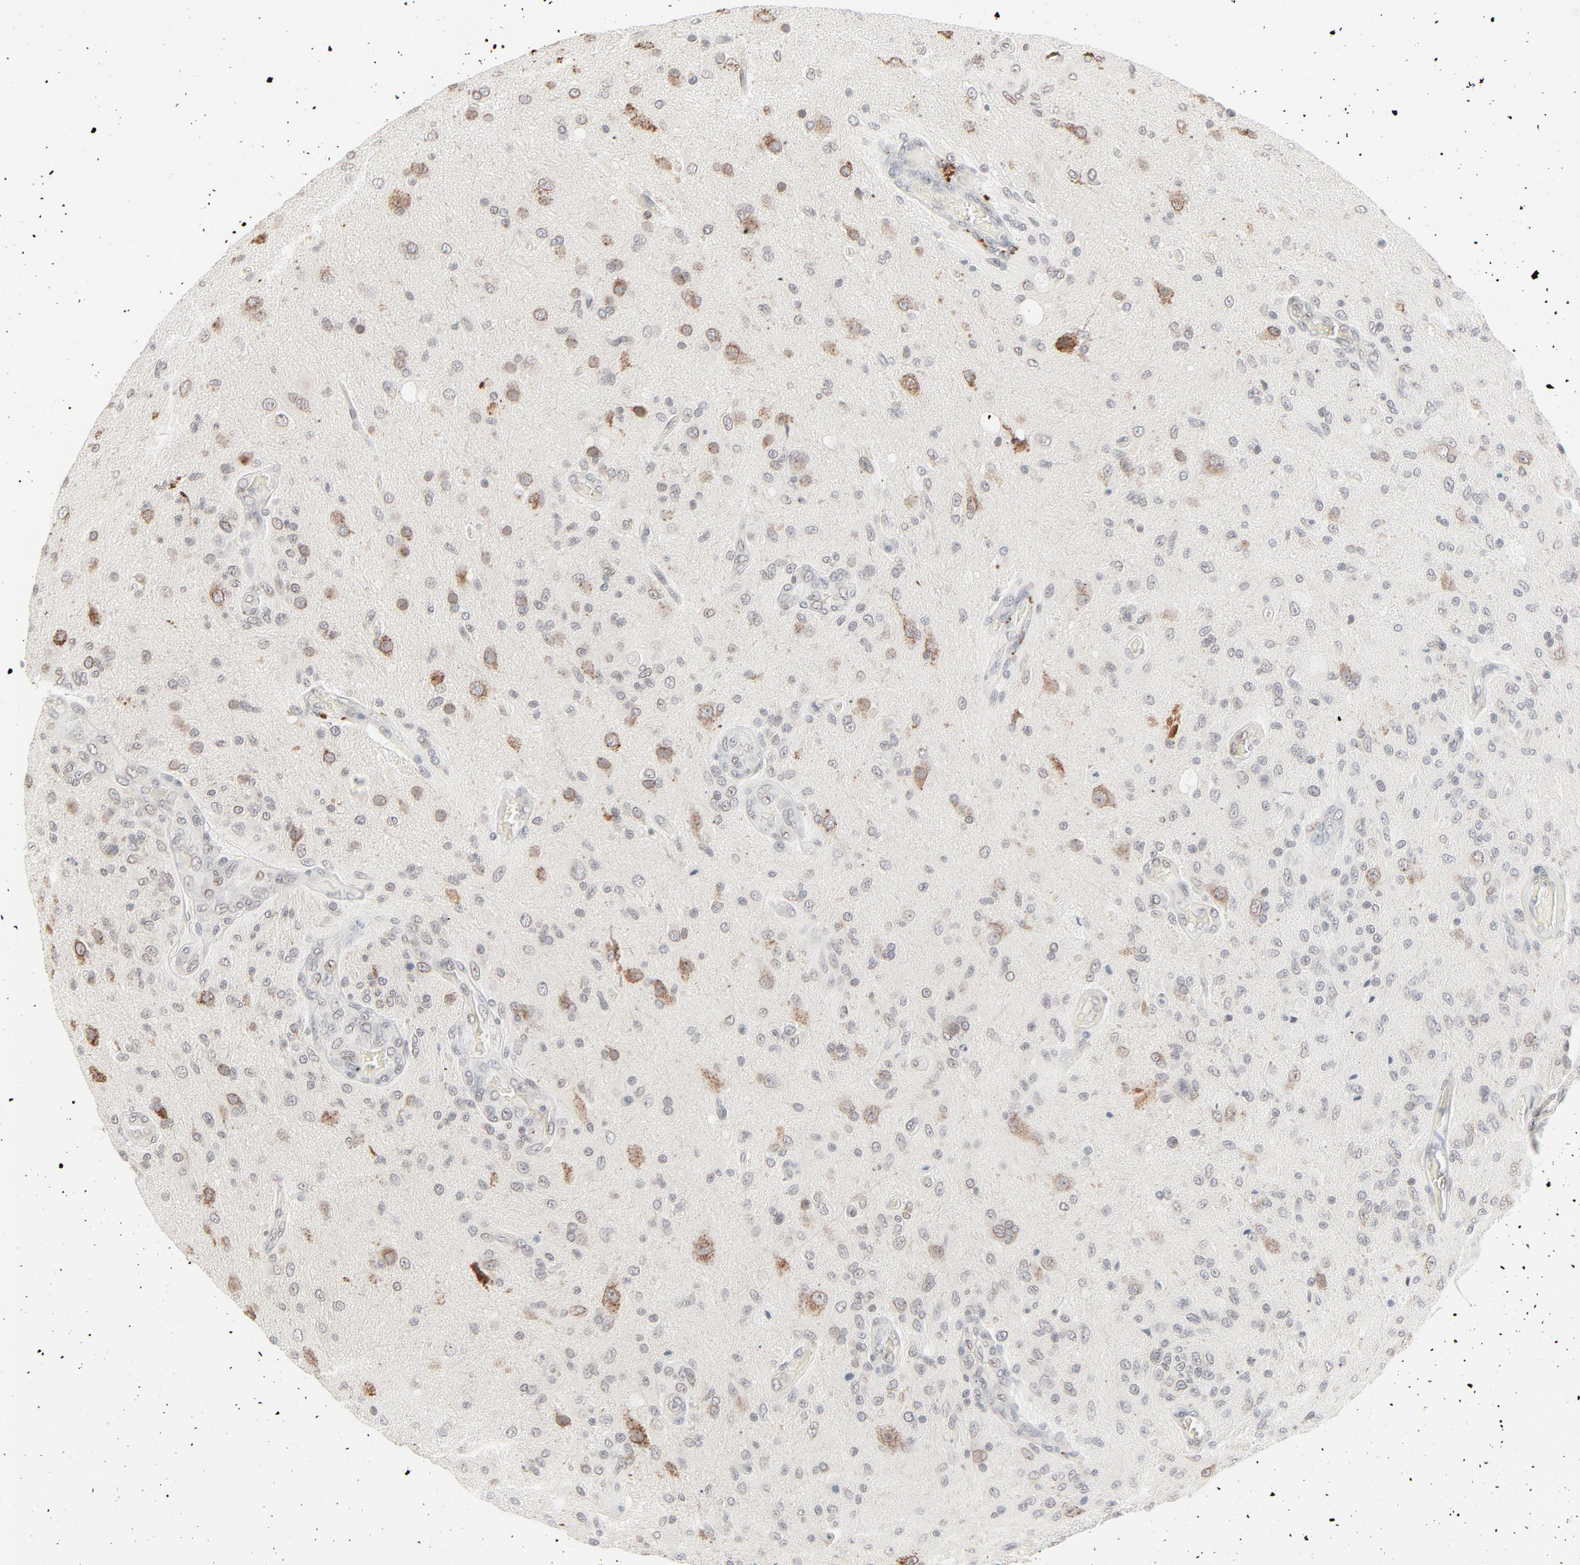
{"staining": {"intensity": "weak", "quantity": "<25%", "location": "cytoplasmic/membranous,nuclear"}, "tissue": "glioma", "cell_type": "Tumor cells", "image_type": "cancer", "snomed": [{"axis": "morphology", "description": "Normal tissue, NOS"}, {"axis": "morphology", "description": "Glioma, malignant, High grade"}, {"axis": "topography", "description": "Cerebral cortex"}], "caption": "DAB immunohistochemical staining of malignant high-grade glioma reveals no significant expression in tumor cells.", "gene": "MAD1L1", "patient": {"sex": "male", "age": 77}}